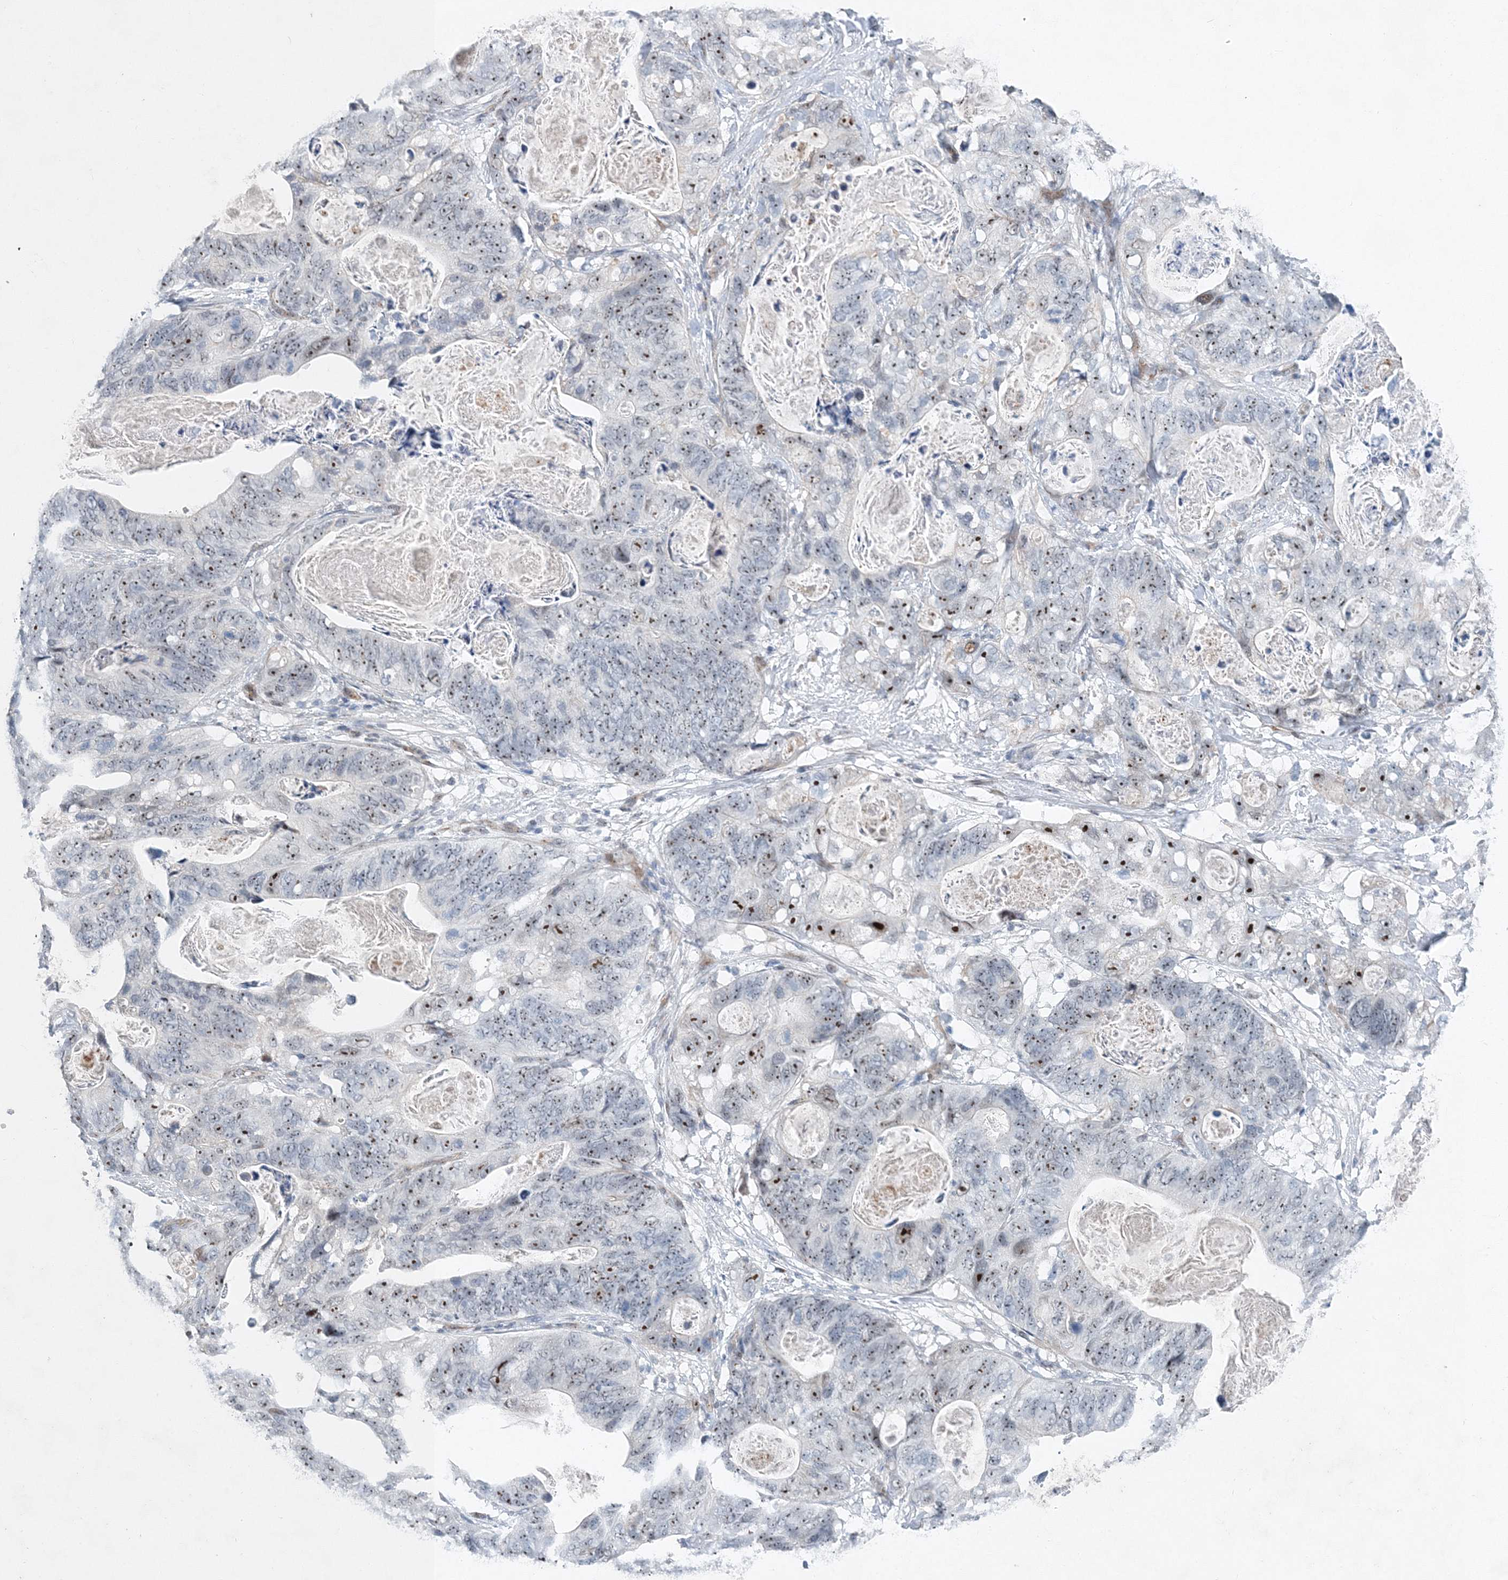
{"staining": {"intensity": "moderate", "quantity": ">75%", "location": "nuclear"}, "tissue": "stomach cancer", "cell_type": "Tumor cells", "image_type": "cancer", "snomed": [{"axis": "morphology", "description": "Normal tissue, NOS"}, {"axis": "morphology", "description": "Adenocarcinoma, NOS"}, {"axis": "topography", "description": "Stomach"}], "caption": "DAB immunohistochemical staining of human stomach adenocarcinoma demonstrates moderate nuclear protein staining in about >75% of tumor cells.", "gene": "UIMC1", "patient": {"sex": "female", "age": 89}}